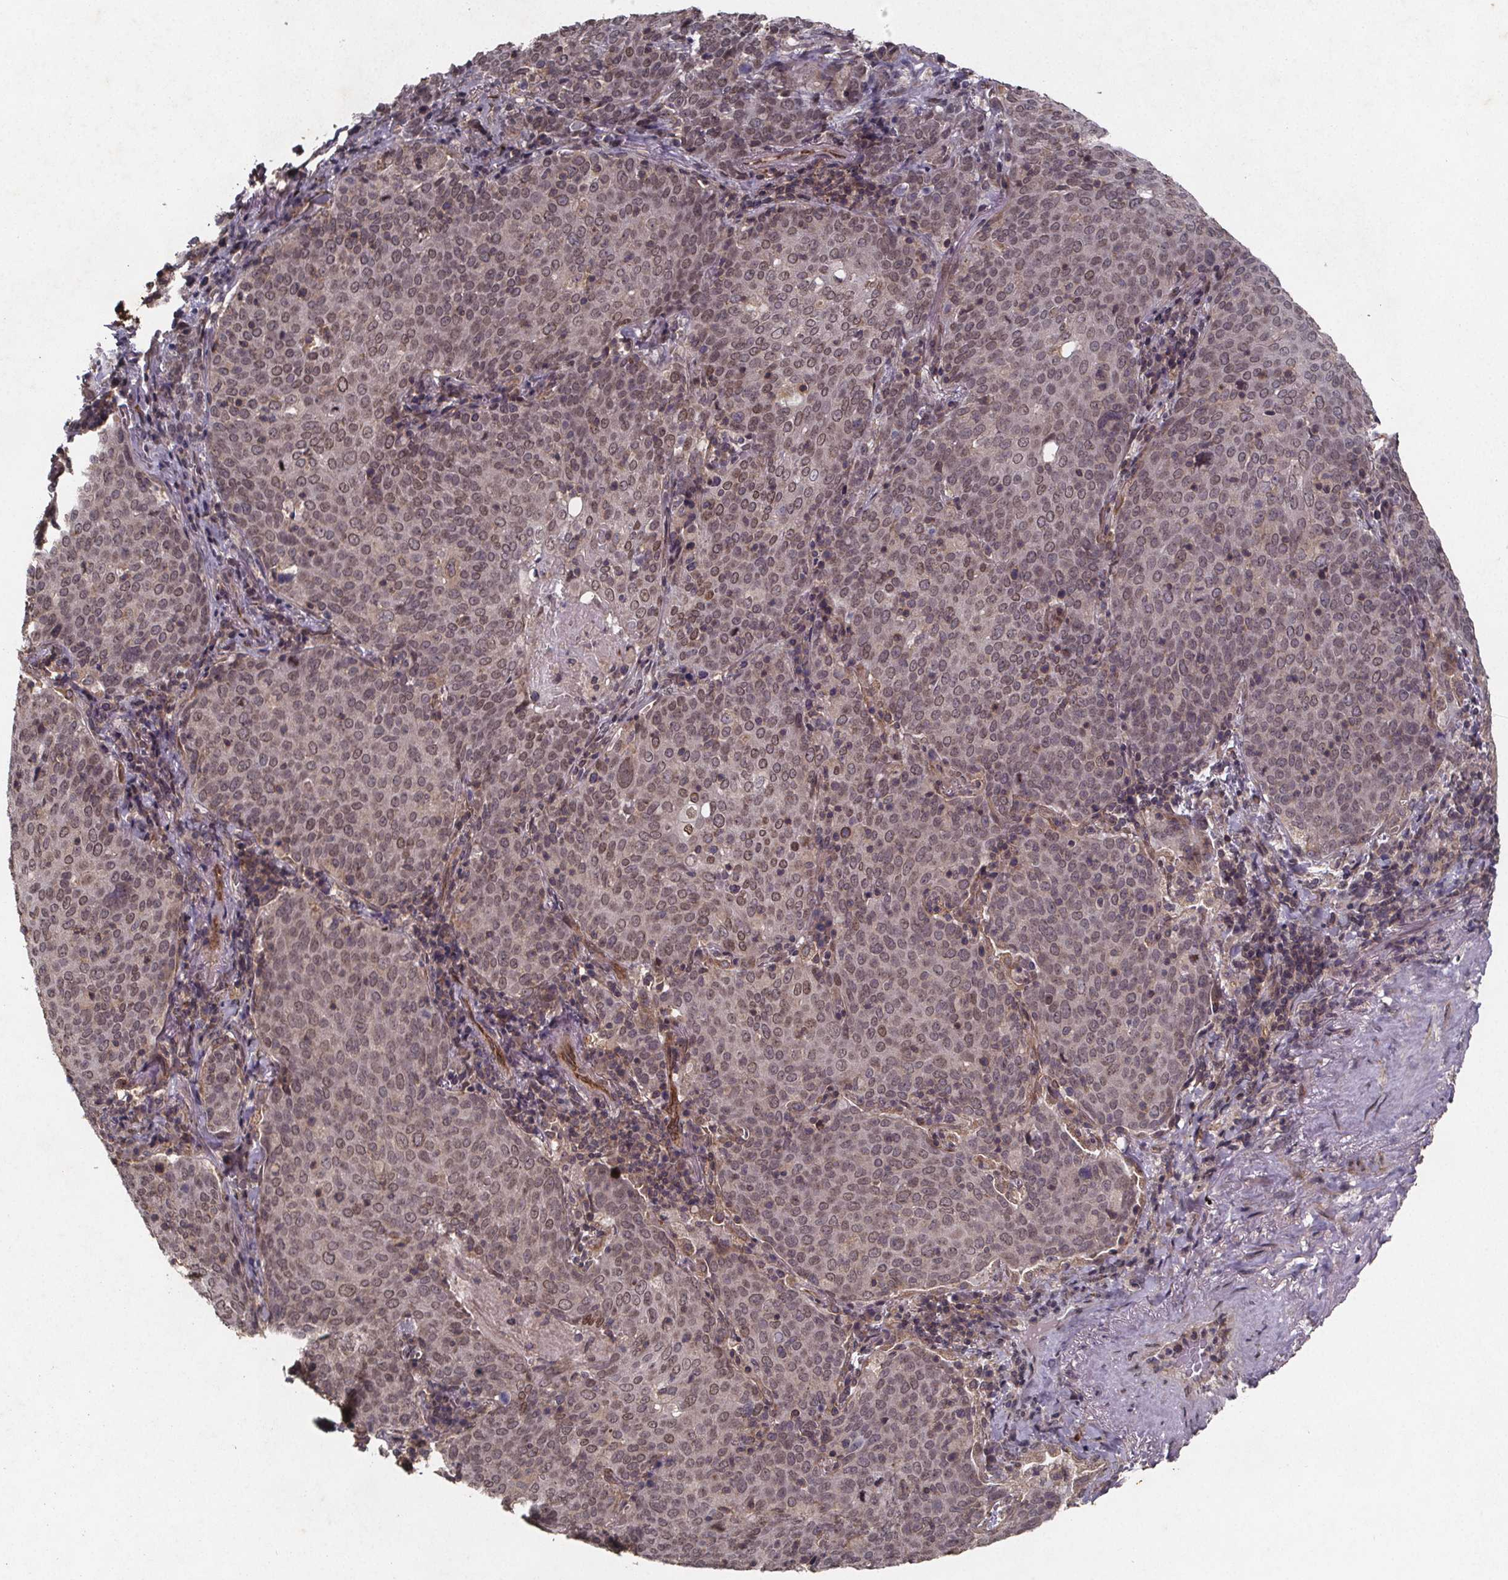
{"staining": {"intensity": "weak", "quantity": "25%-75%", "location": "nuclear"}, "tissue": "lung cancer", "cell_type": "Tumor cells", "image_type": "cancer", "snomed": [{"axis": "morphology", "description": "Squamous cell carcinoma, NOS"}, {"axis": "topography", "description": "Lung"}], "caption": "Immunohistochemistry (IHC) image of human lung squamous cell carcinoma stained for a protein (brown), which demonstrates low levels of weak nuclear expression in approximately 25%-75% of tumor cells.", "gene": "PIERCE2", "patient": {"sex": "male", "age": 82}}